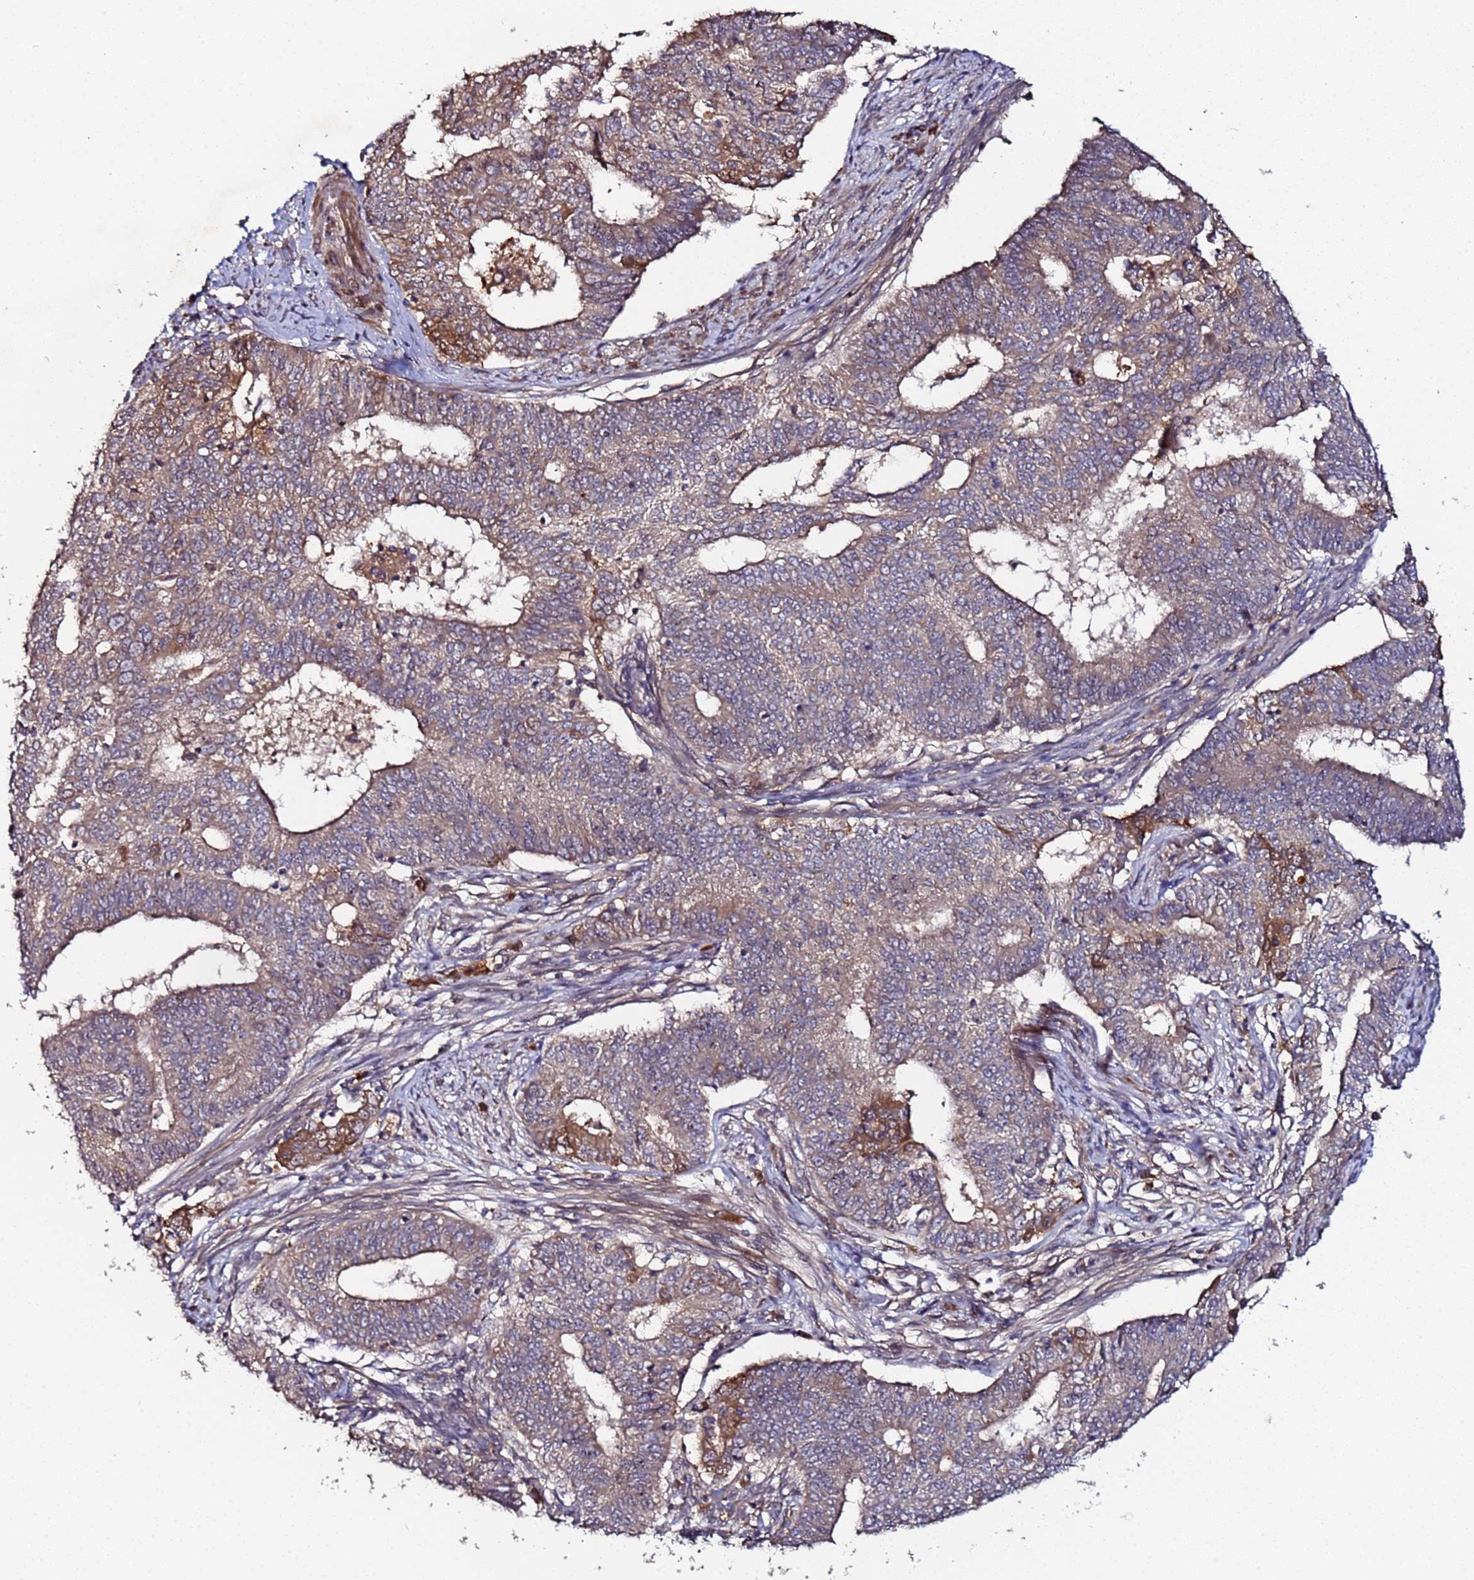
{"staining": {"intensity": "moderate", "quantity": "25%-75%", "location": "cytoplasmic/membranous"}, "tissue": "endometrial cancer", "cell_type": "Tumor cells", "image_type": "cancer", "snomed": [{"axis": "morphology", "description": "Adenocarcinoma, NOS"}, {"axis": "topography", "description": "Endometrium"}], "caption": "Immunohistochemical staining of human endometrial cancer reveals medium levels of moderate cytoplasmic/membranous protein staining in about 25%-75% of tumor cells.", "gene": "OSER1", "patient": {"sex": "female", "age": 62}}